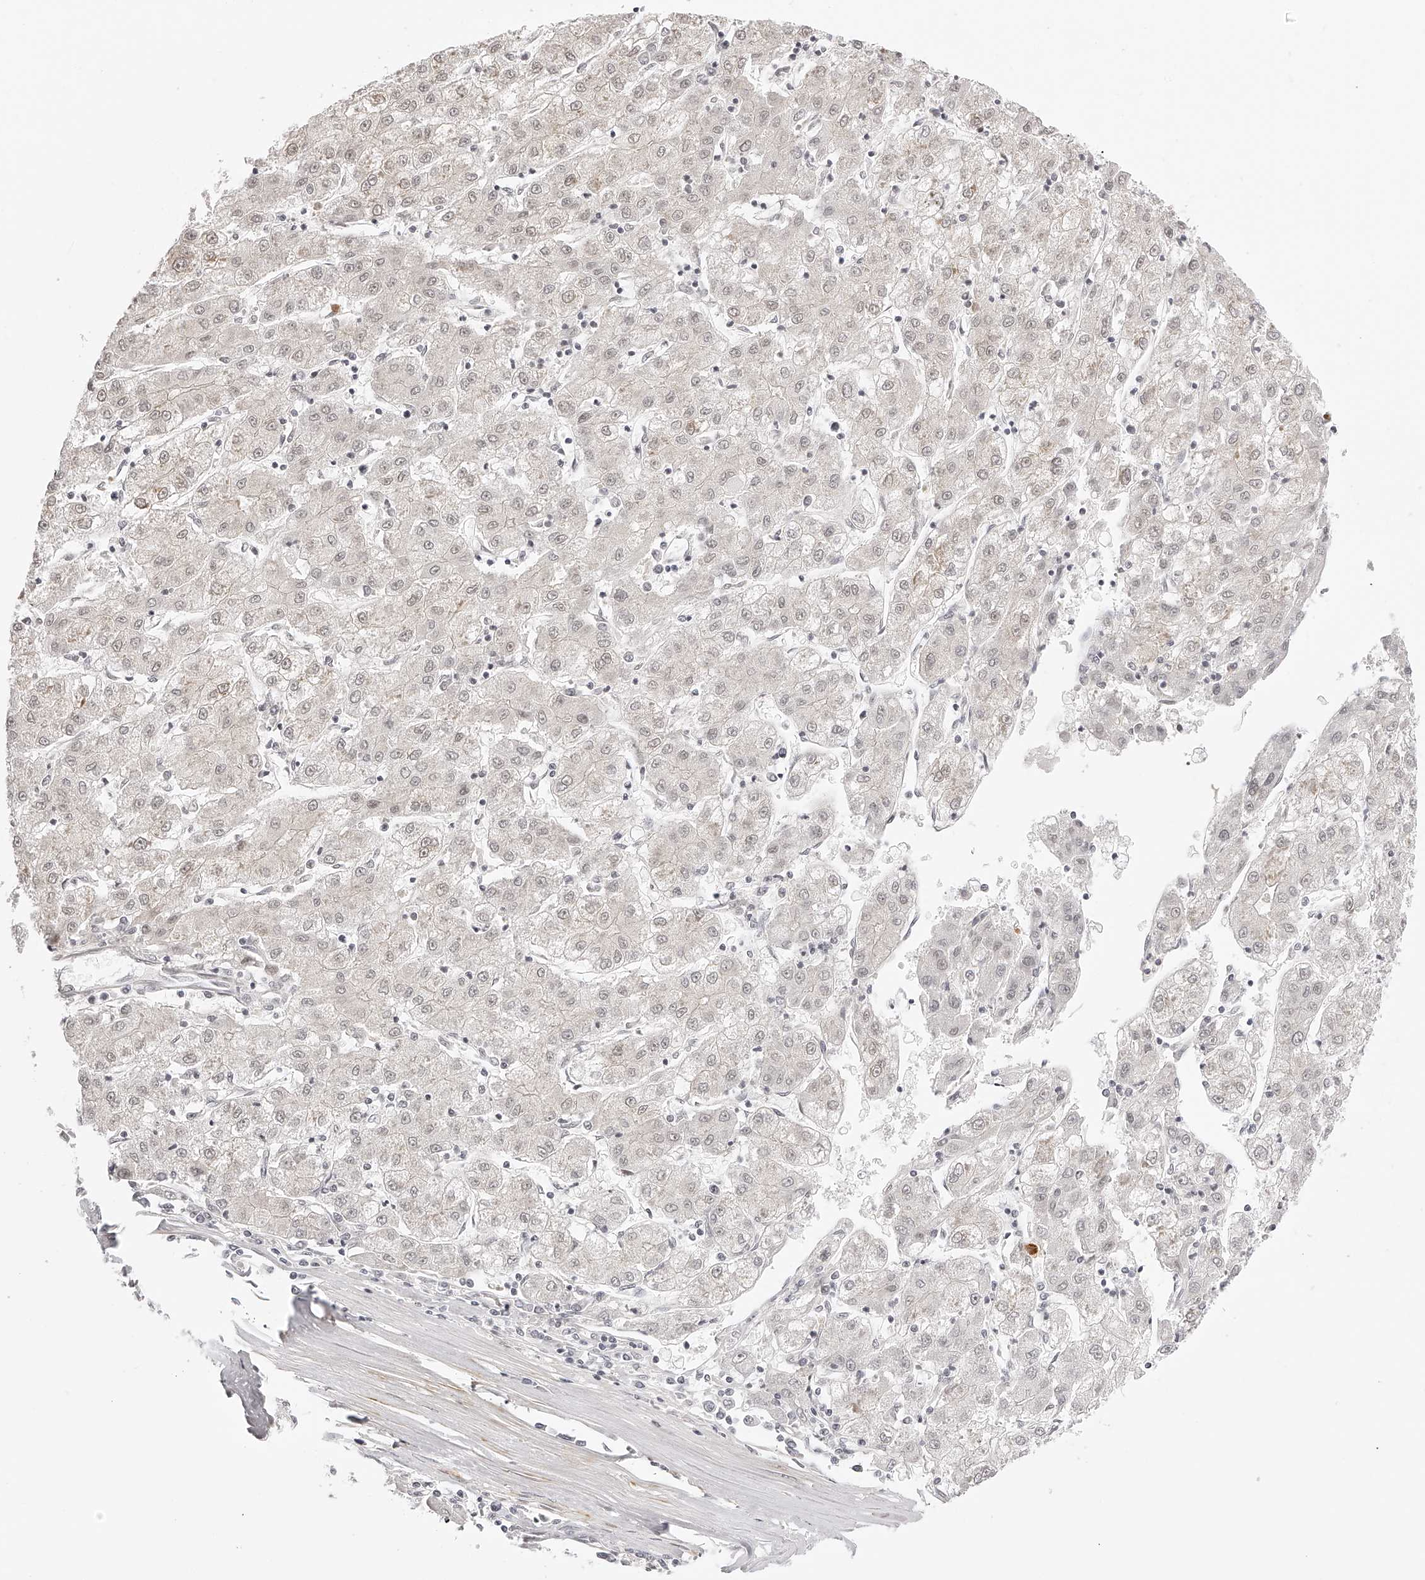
{"staining": {"intensity": "weak", "quantity": "25%-75%", "location": "nuclear"}, "tissue": "liver cancer", "cell_type": "Tumor cells", "image_type": "cancer", "snomed": [{"axis": "morphology", "description": "Carcinoma, Hepatocellular, NOS"}, {"axis": "topography", "description": "Liver"}], "caption": "Liver hepatocellular carcinoma was stained to show a protein in brown. There is low levels of weak nuclear positivity in approximately 25%-75% of tumor cells.", "gene": "PLEKHG1", "patient": {"sex": "male", "age": 72}}